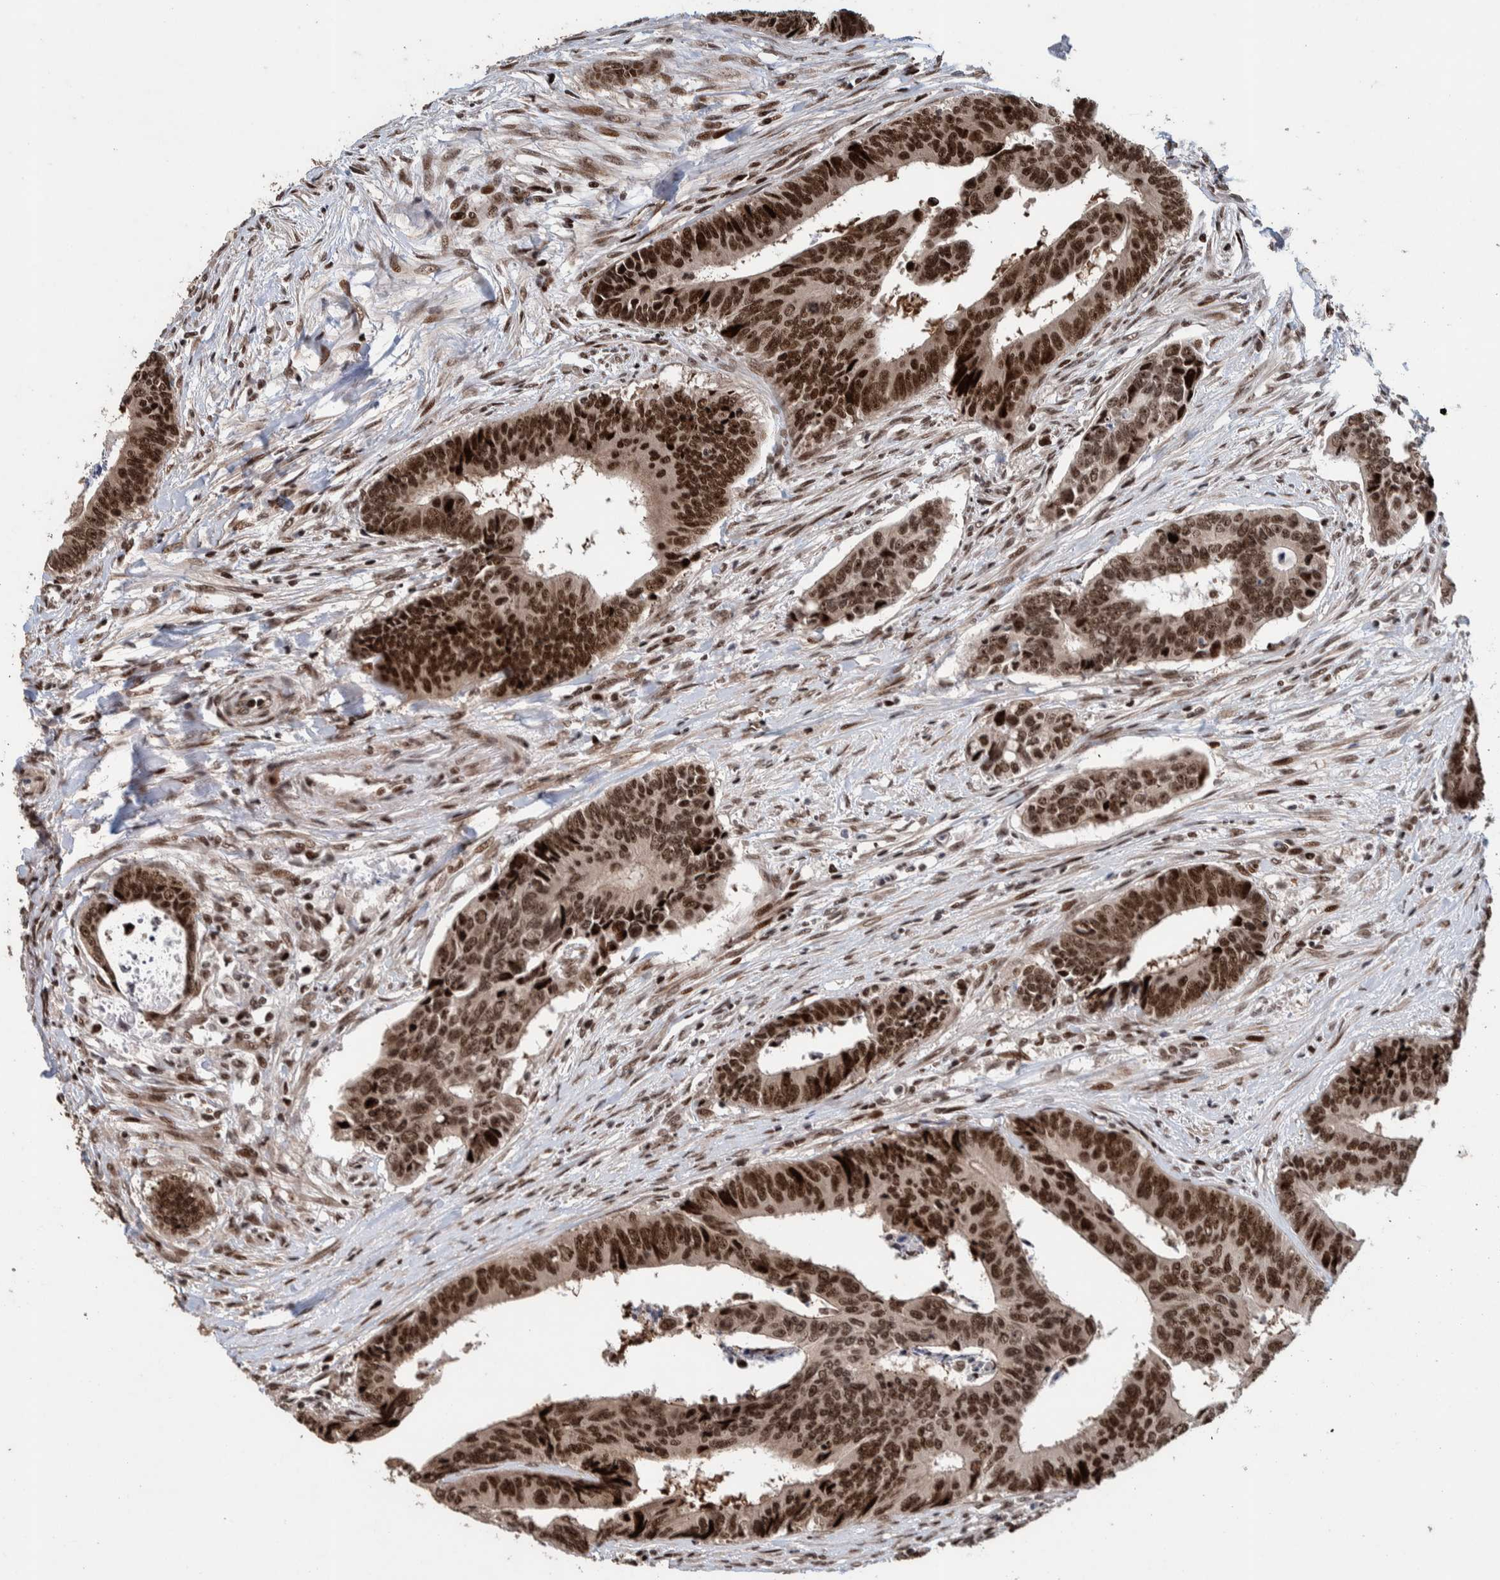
{"staining": {"intensity": "strong", "quantity": ">75%", "location": "nuclear"}, "tissue": "colorectal cancer", "cell_type": "Tumor cells", "image_type": "cancer", "snomed": [{"axis": "morphology", "description": "Adenocarcinoma, NOS"}, {"axis": "topography", "description": "Rectum"}], "caption": "Protein staining of adenocarcinoma (colorectal) tissue displays strong nuclear positivity in approximately >75% of tumor cells. (IHC, brightfield microscopy, high magnification).", "gene": "CHD4", "patient": {"sex": "male", "age": 84}}